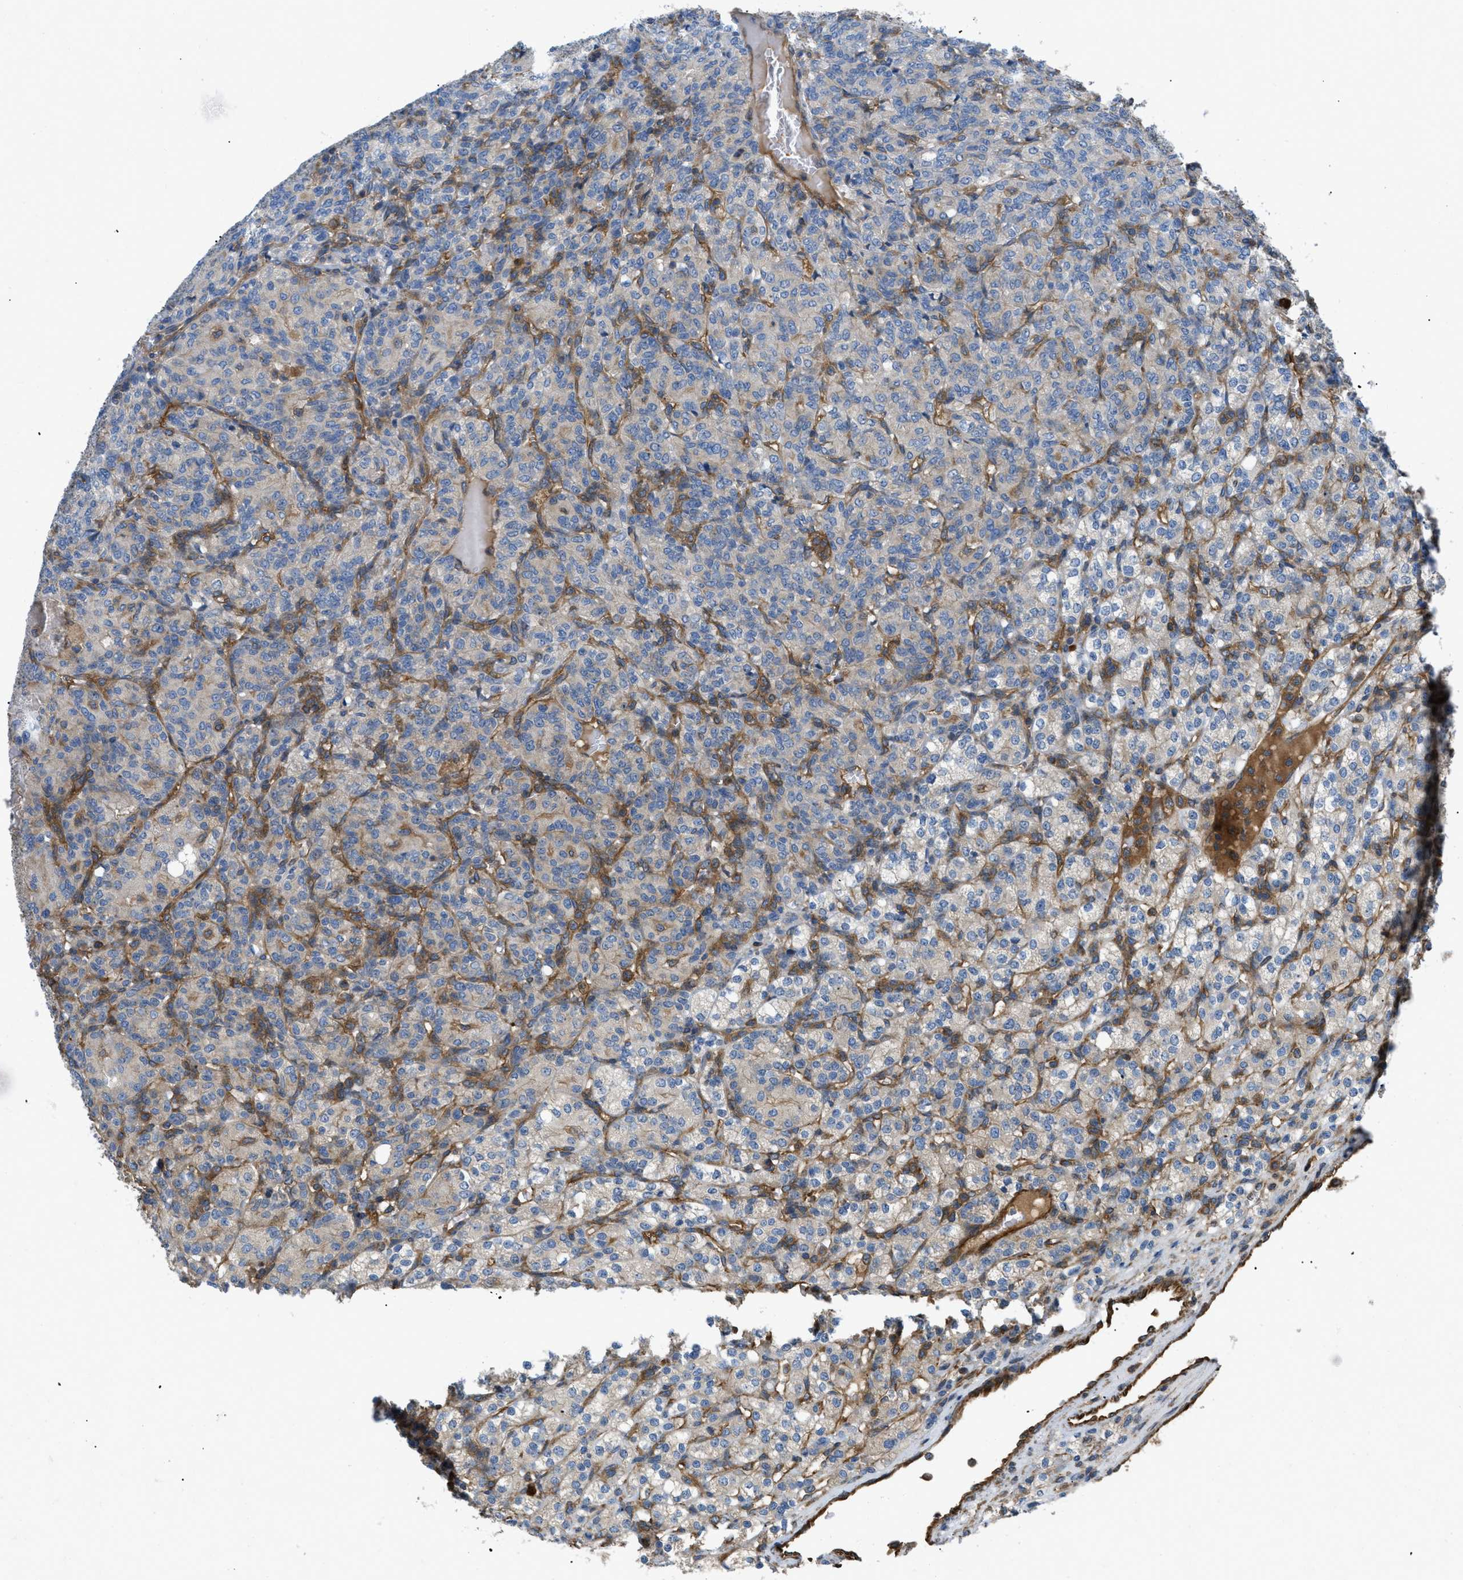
{"staining": {"intensity": "weak", "quantity": "<25%", "location": "cytoplasmic/membranous"}, "tissue": "renal cancer", "cell_type": "Tumor cells", "image_type": "cancer", "snomed": [{"axis": "morphology", "description": "Adenocarcinoma, NOS"}, {"axis": "topography", "description": "Kidney"}], "caption": "The photomicrograph reveals no significant staining in tumor cells of renal cancer (adenocarcinoma).", "gene": "ATP2A3", "patient": {"sex": "male", "age": 77}}